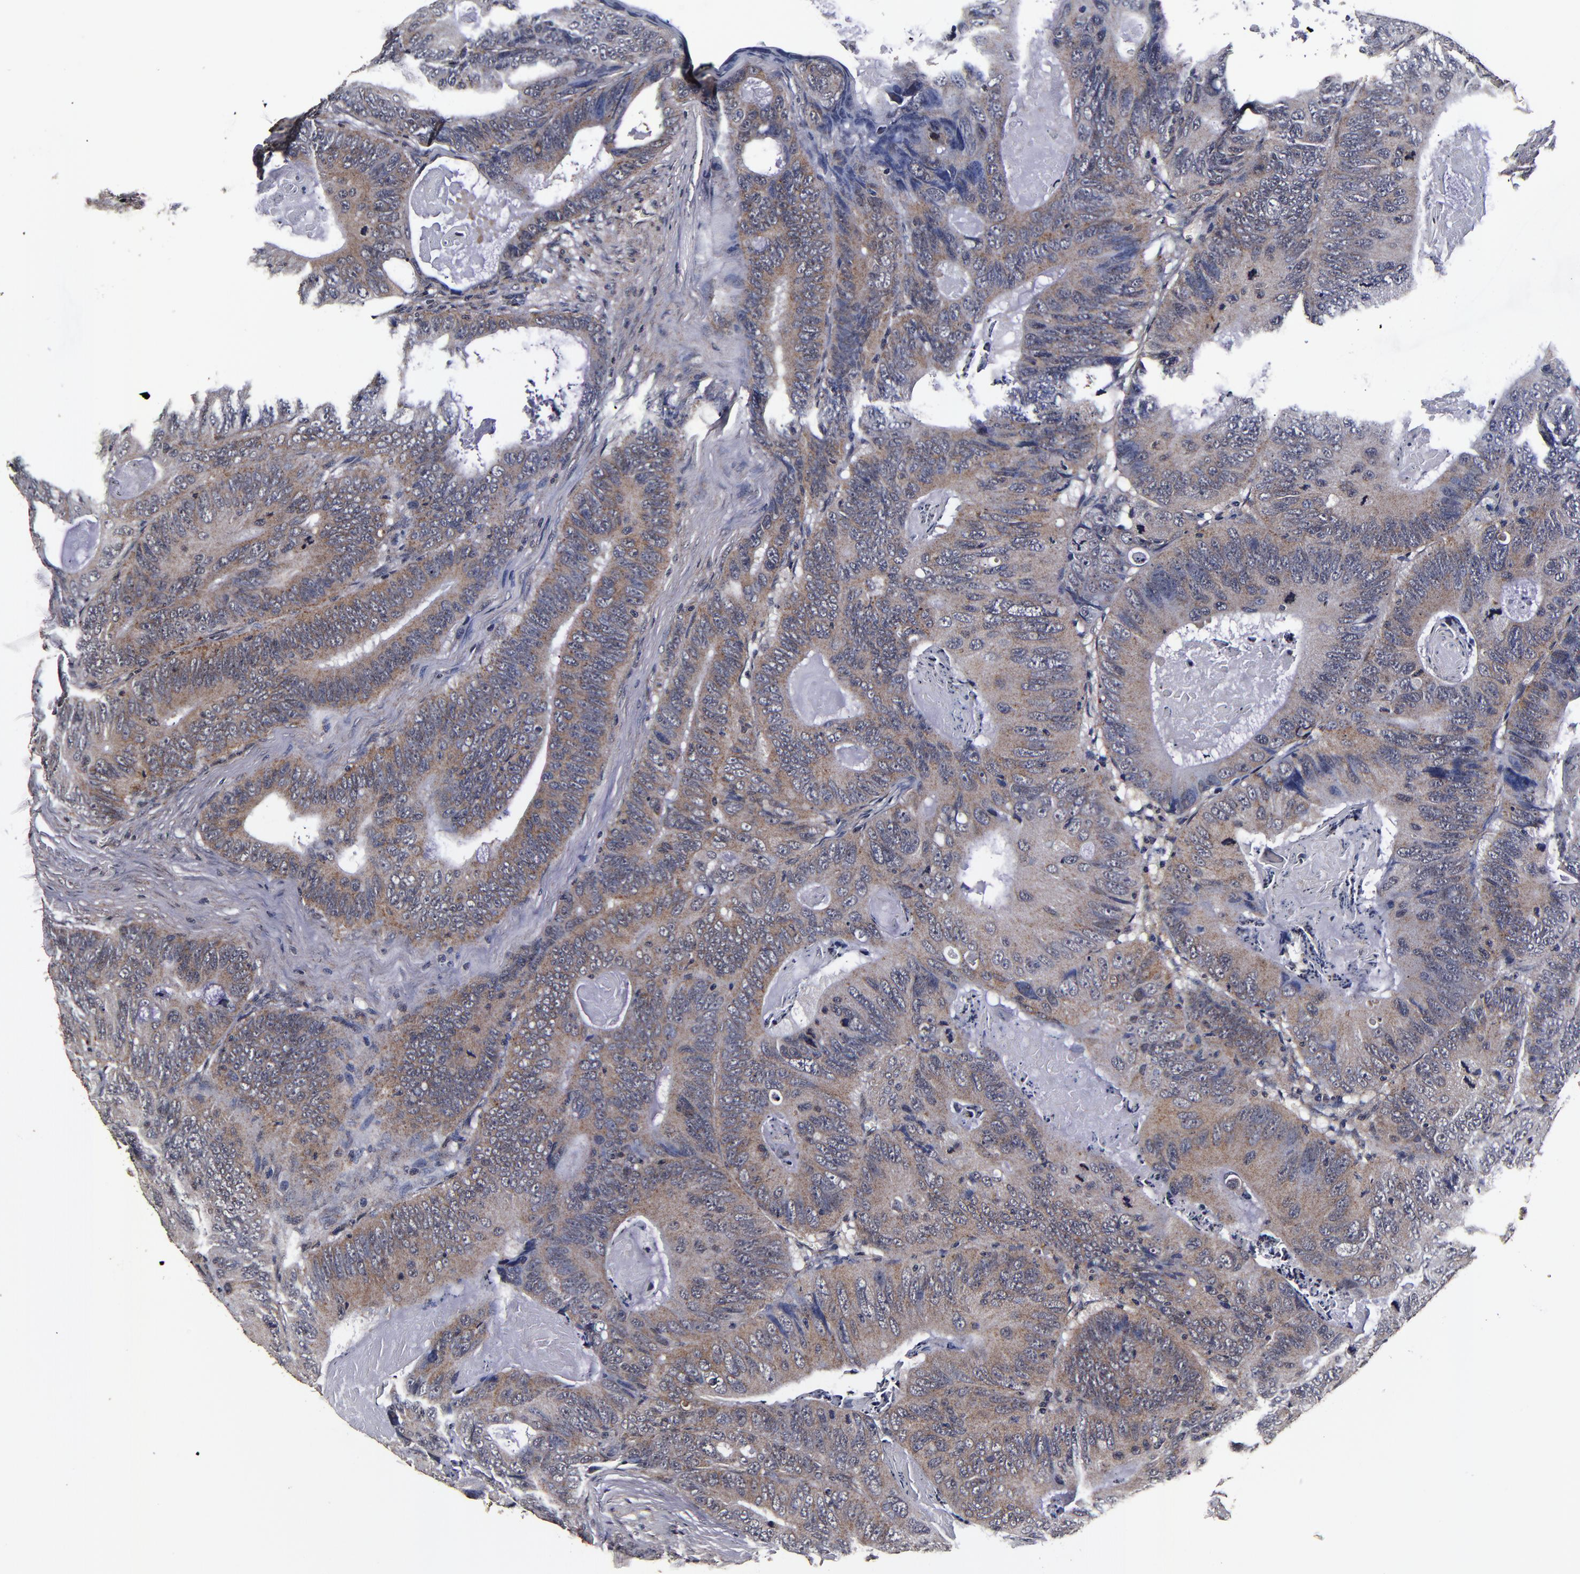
{"staining": {"intensity": "moderate", "quantity": ">75%", "location": "cytoplasmic/membranous"}, "tissue": "colorectal cancer", "cell_type": "Tumor cells", "image_type": "cancer", "snomed": [{"axis": "morphology", "description": "Adenocarcinoma, NOS"}, {"axis": "topography", "description": "Colon"}], "caption": "The immunohistochemical stain shows moderate cytoplasmic/membranous staining in tumor cells of colorectal cancer (adenocarcinoma) tissue.", "gene": "MMP15", "patient": {"sex": "female", "age": 55}}